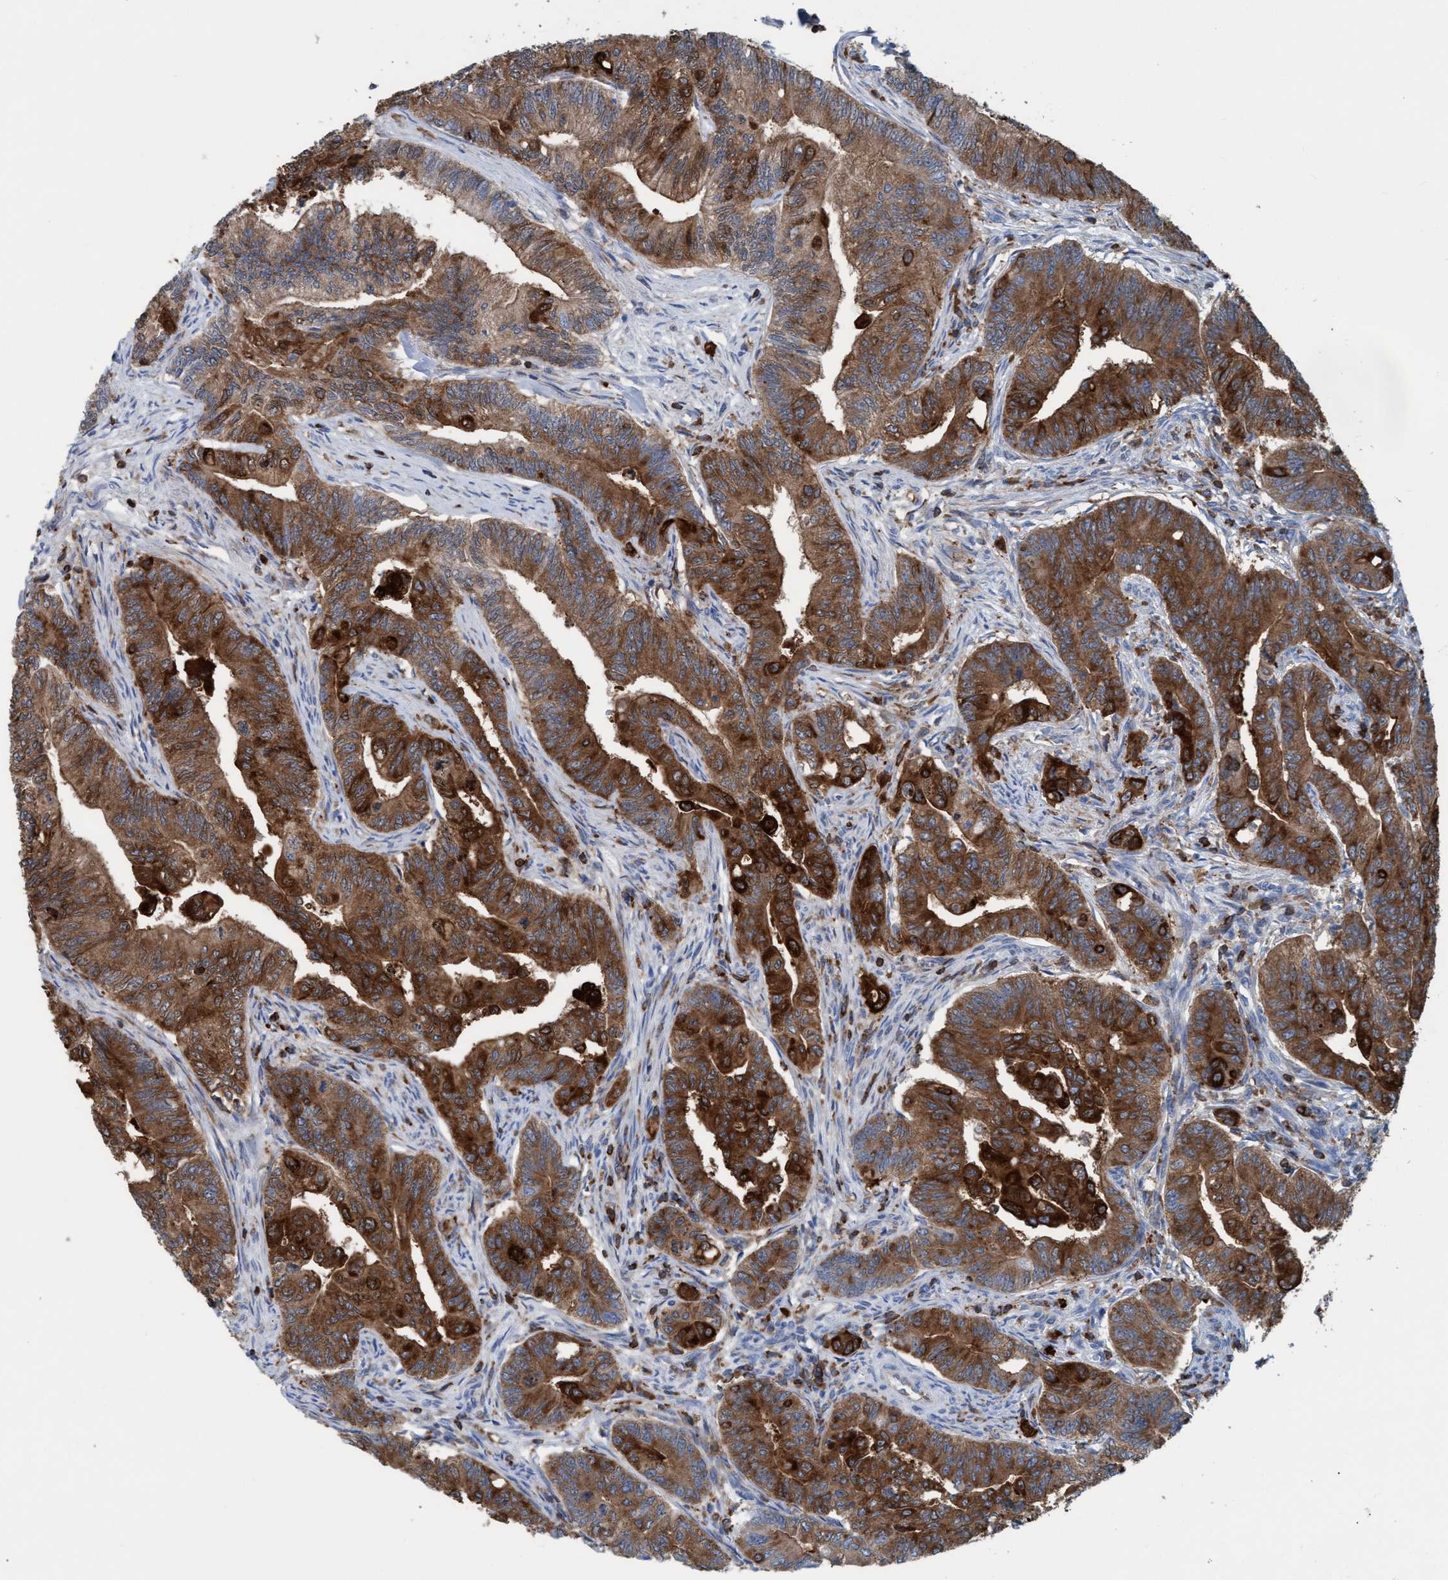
{"staining": {"intensity": "strong", "quantity": ">75%", "location": "cytoplasmic/membranous"}, "tissue": "colorectal cancer", "cell_type": "Tumor cells", "image_type": "cancer", "snomed": [{"axis": "morphology", "description": "Adenoma, NOS"}, {"axis": "morphology", "description": "Adenocarcinoma, NOS"}, {"axis": "topography", "description": "Colon"}], "caption": "Strong cytoplasmic/membranous expression is appreciated in approximately >75% of tumor cells in colorectal cancer (adenoma).", "gene": "EZR", "patient": {"sex": "male", "age": 79}}